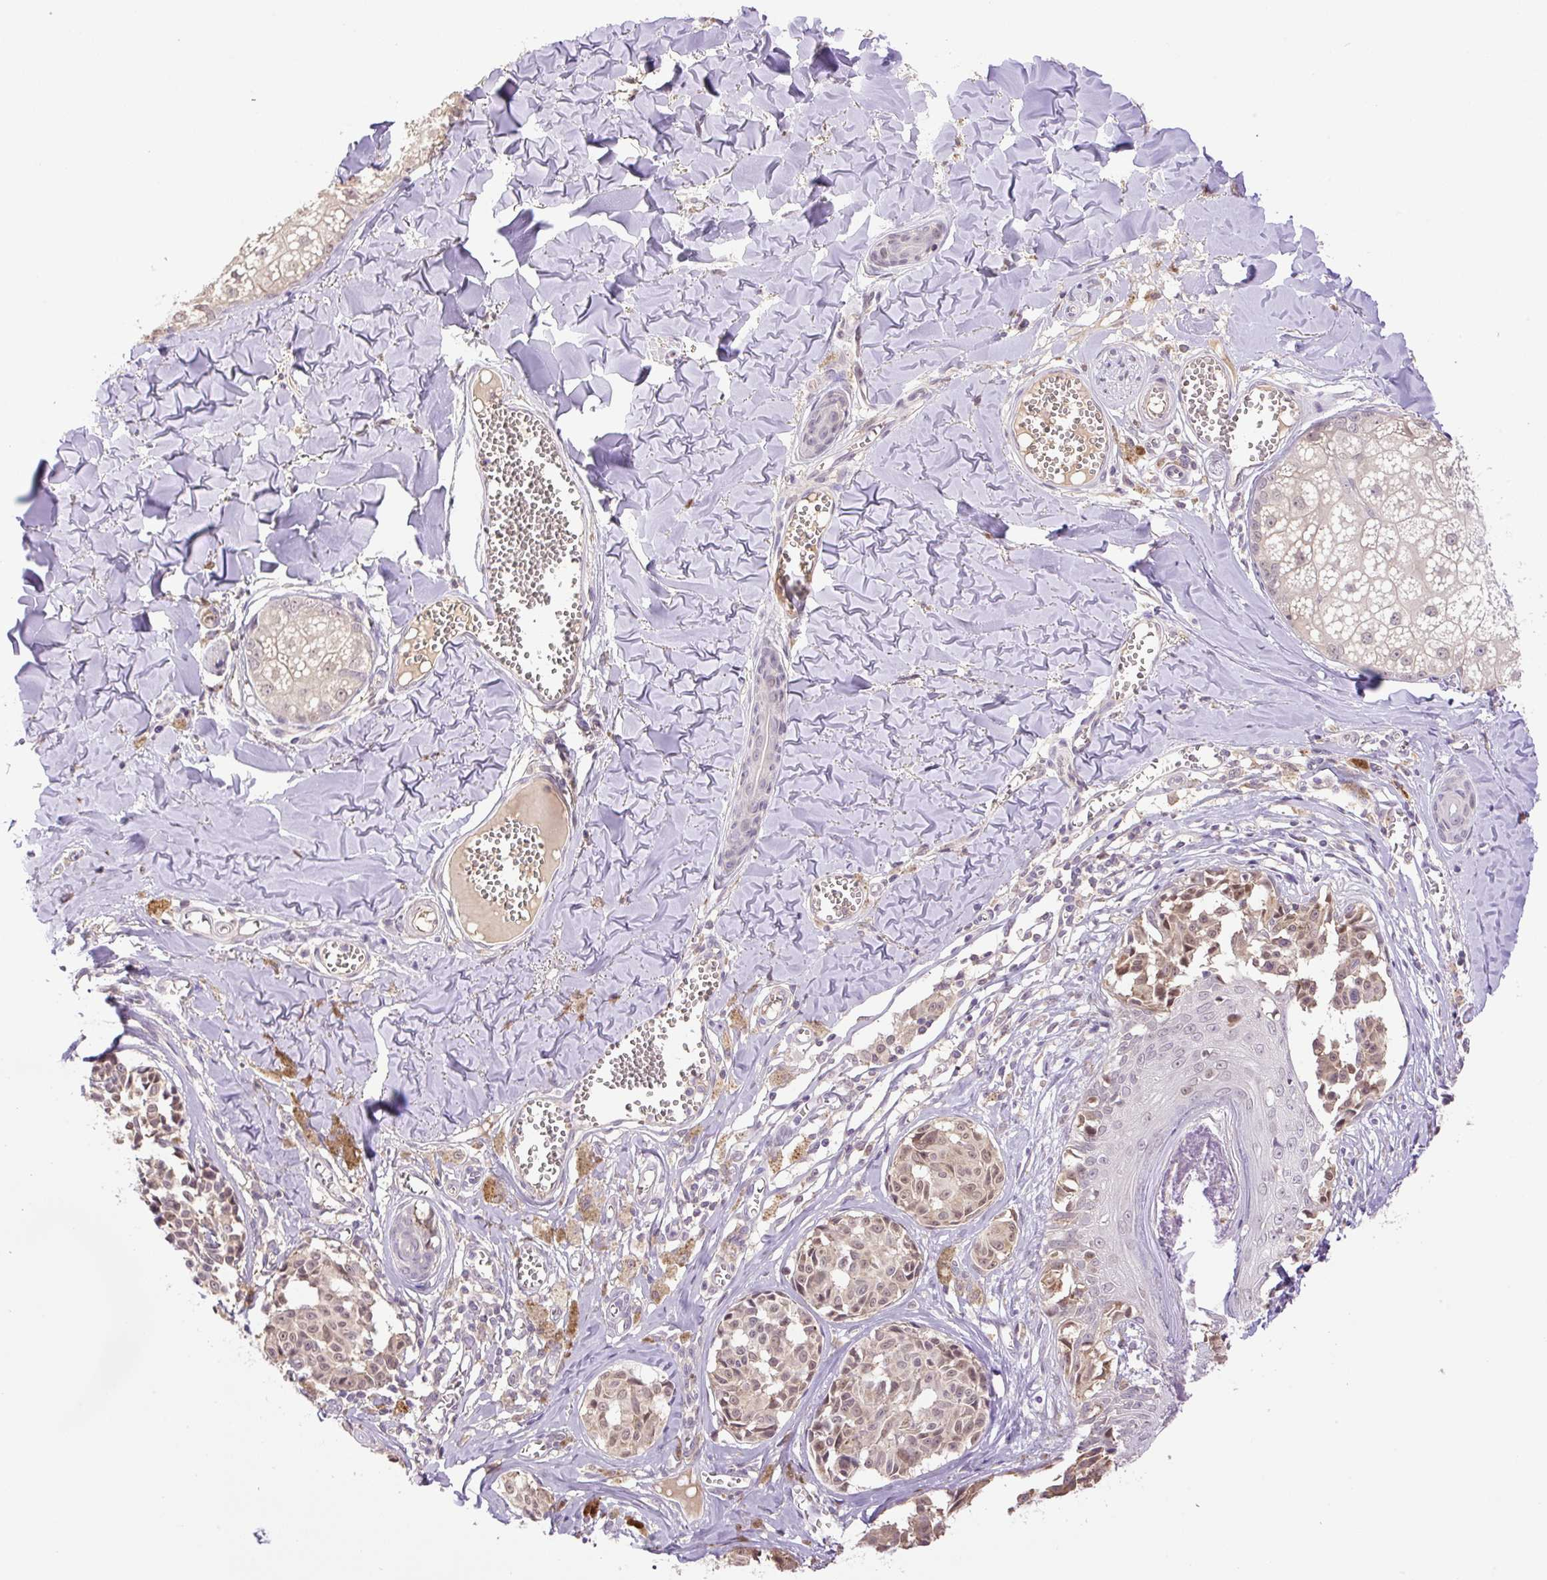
{"staining": {"intensity": "weak", "quantity": ">75%", "location": "cytoplasmic/membranous"}, "tissue": "melanoma", "cell_type": "Tumor cells", "image_type": "cancer", "snomed": [{"axis": "morphology", "description": "Malignant melanoma, NOS"}, {"axis": "topography", "description": "Skin"}], "caption": "Tumor cells display low levels of weak cytoplasmic/membranous staining in about >75% of cells in human melanoma.", "gene": "HABP4", "patient": {"sex": "female", "age": 43}}